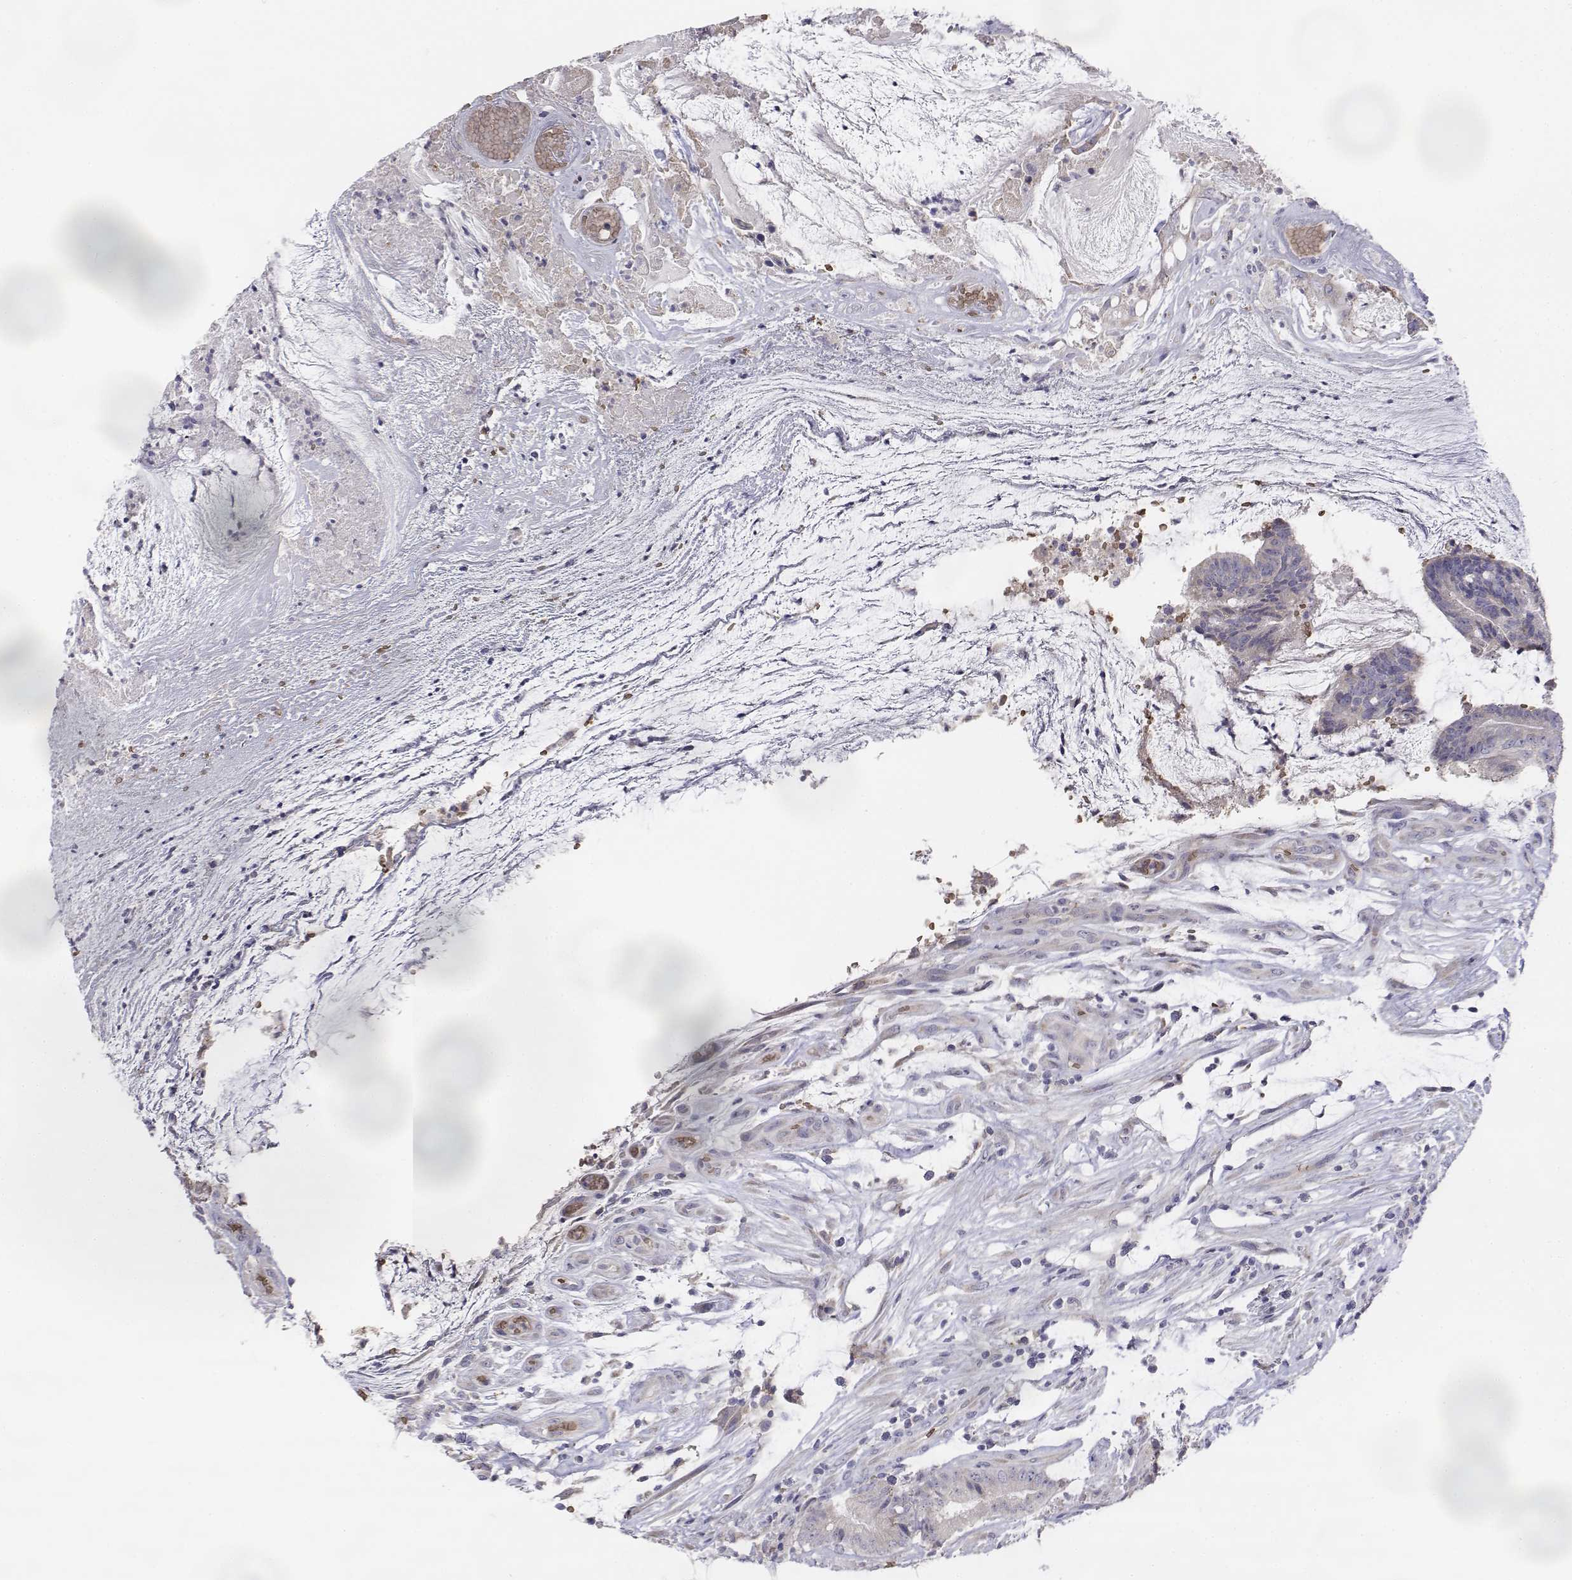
{"staining": {"intensity": "negative", "quantity": "none", "location": "none"}, "tissue": "colorectal cancer", "cell_type": "Tumor cells", "image_type": "cancer", "snomed": [{"axis": "morphology", "description": "Adenocarcinoma, NOS"}, {"axis": "topography", "description": "Colon"}], "caption": "IHC of human colorectal cancer exhibits no staining in tumor cells. (Immunohistochemistry, brightfield microscopy, high magnification).", "gene": "CADM1", "patient": {"sex": "female", "age": 43}}